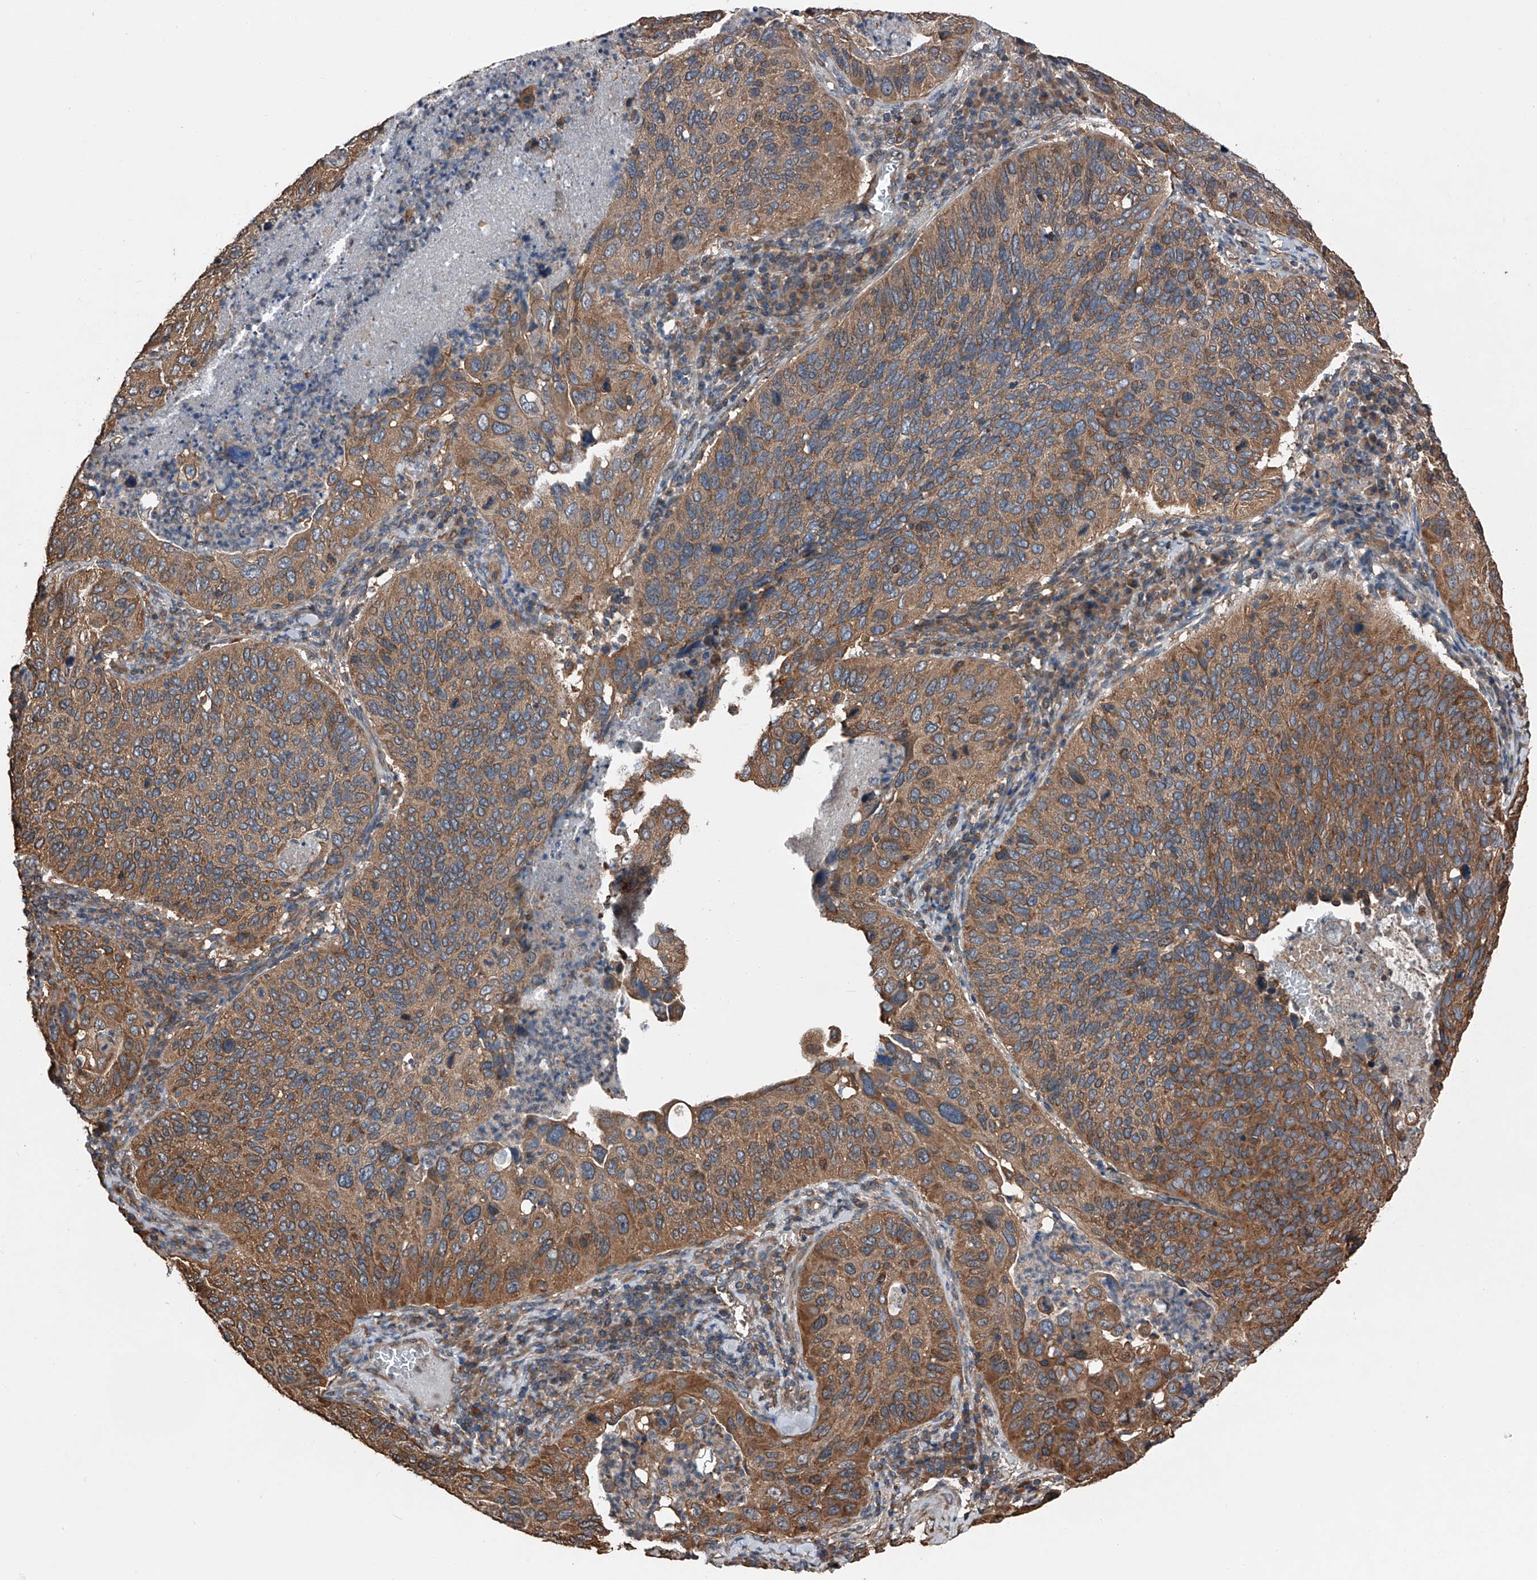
{"staining": {"intensity": "moderate", "quantity": ">75%", "location": "cytoplasmic/membranous"}, "tissue": "cervical cancer", "cell_type": "Tumor cells", "image_type": "cancer", "snomed": [{"axis": "morphology", "description": "Squamous cell carcinoma, NOS"}, {"axis": "topography", "description": "Cervix"}], "caption": "Protein staining of cervical squamous cell carcinoma tissue displays moderate cytoplasmic/membranous expression in approximately >75% of tumor cells. (DAB IHC with brightfield microscopy, high magnification).", "gene": "KCNJ2", "patient": {"sex": "female", "age": 38}}